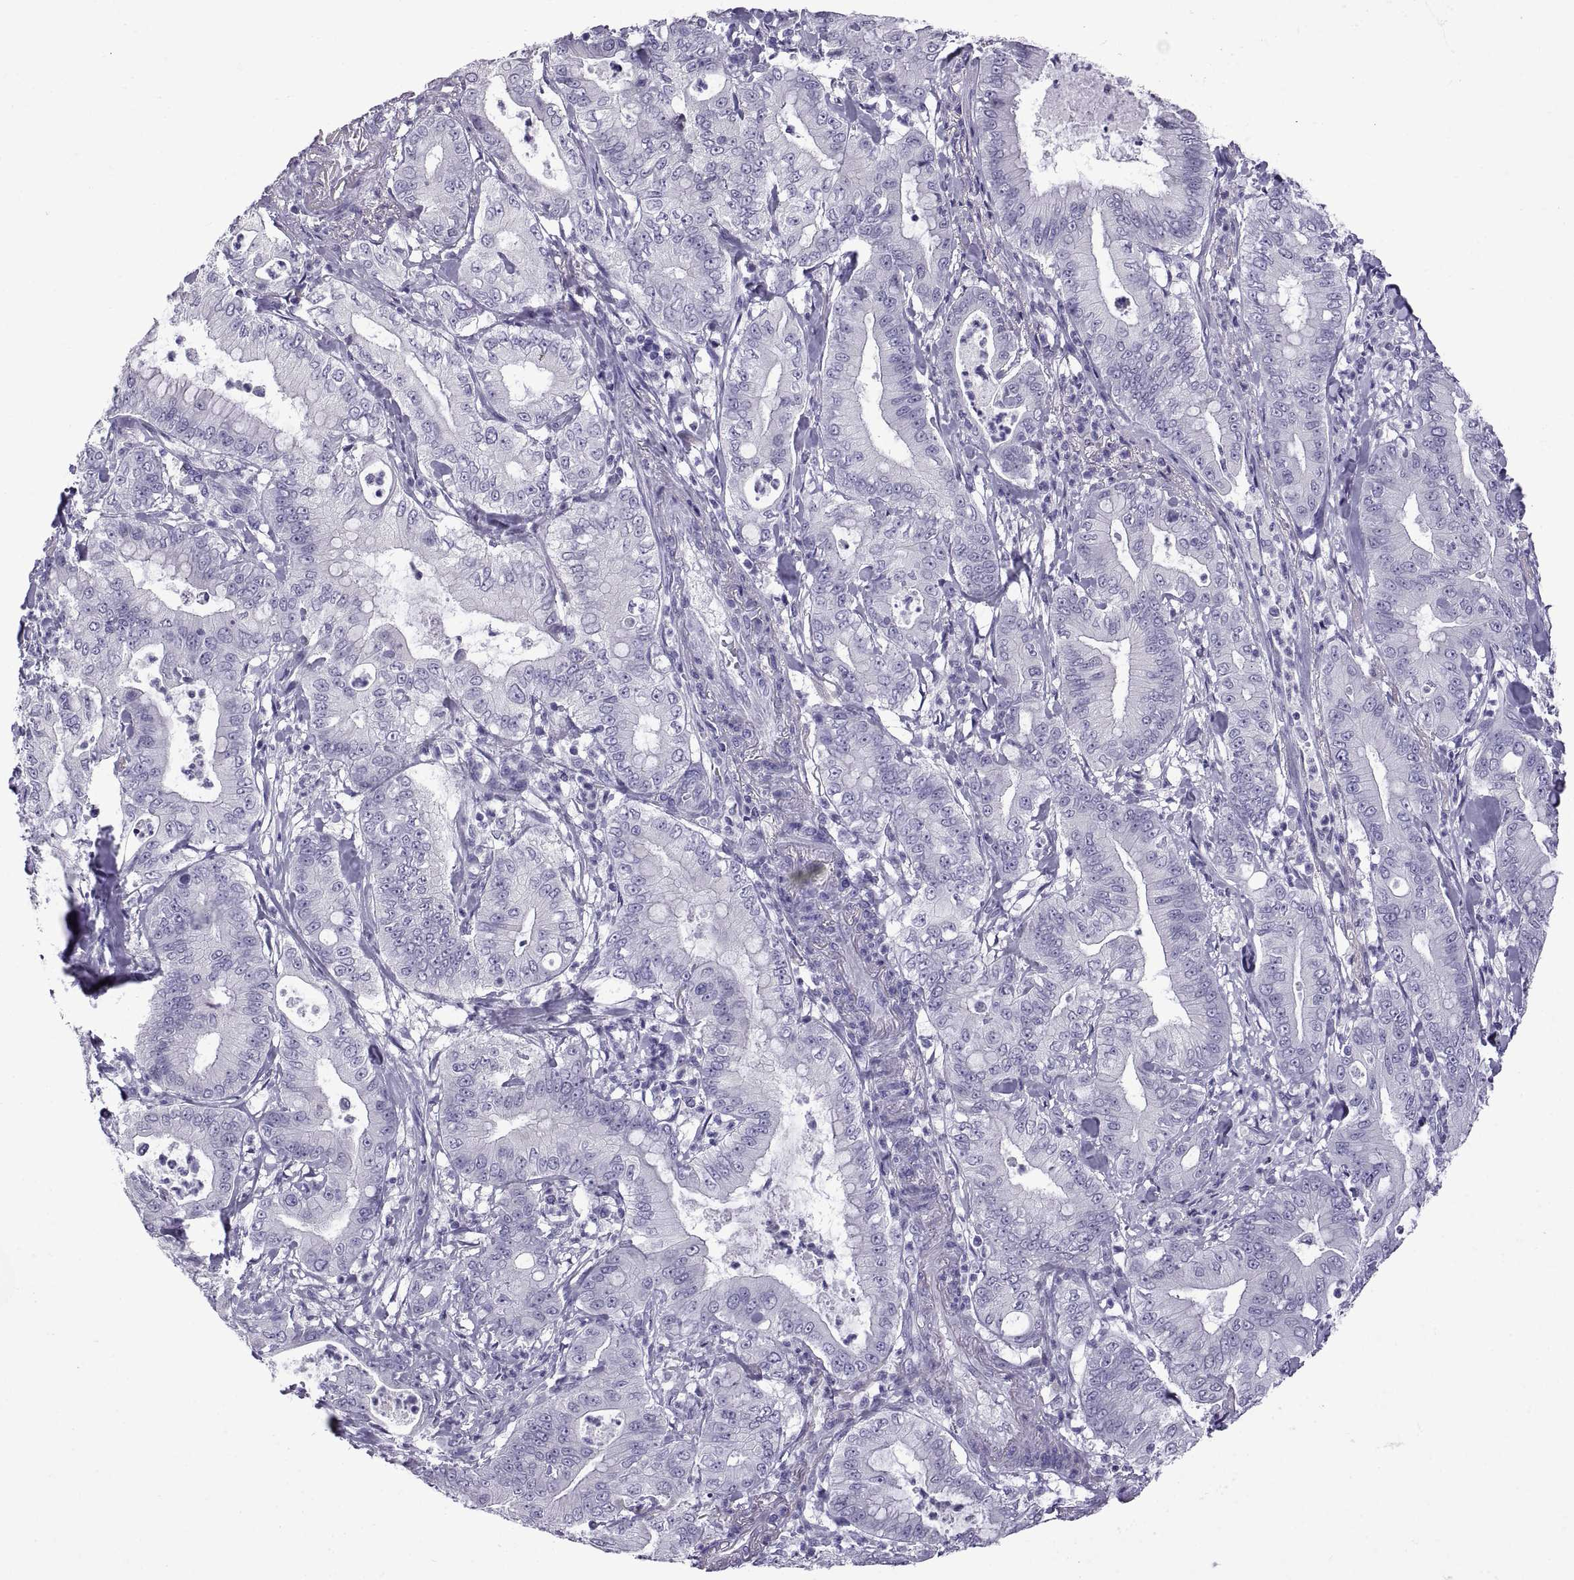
{"staining": {"intensity": "negative", "quantity": "none", "location": "none"}, "tissue": "pancreatic cancer", "cell_type": "Tumor cells", "image_type": "cancer", "snomed": [{"axis": "morphology", "description": "Adenocarcinoma, NOS"}, {"axis": "topography", "description": "Pancreas"}], "caption": "A high-resolution micrograph shows IHC staining of pancreatic adenocarcinoma, which reveals no significant staining in tumor cells.", "gene": "SPDYE1", "patient": {"sex": "male", "age": 71}}